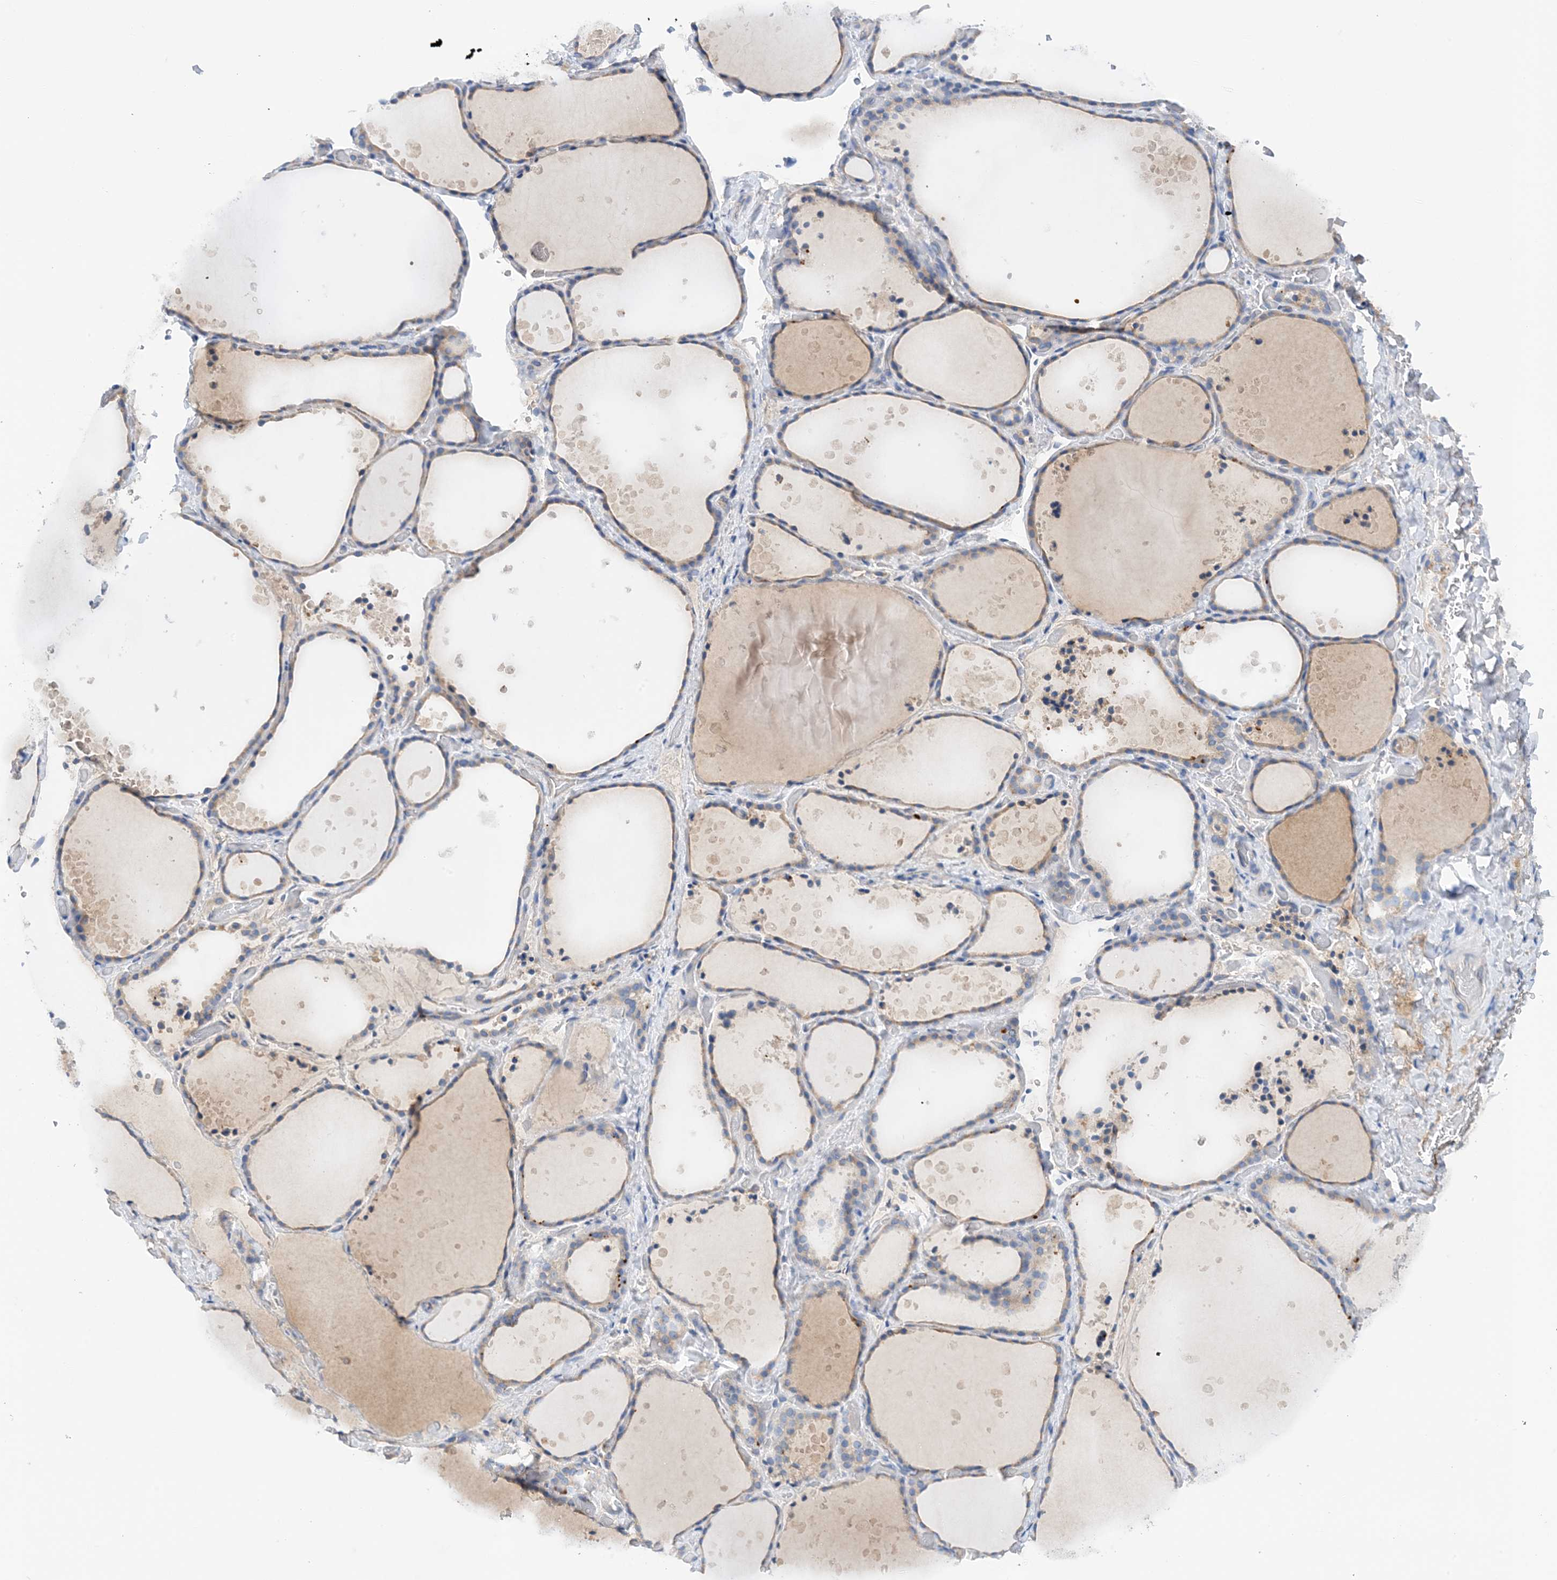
{"staining": {"intensity": "weak", "quantity": "25%-75%", "location": "cytoplasmic/membranous"}, "tissue": "thyroid gland", "cell_type": "Glandular cells", "image_type": "normal", "snomed": [{"axis": "morphology", "description": "Normal tissue, NOS"}, {"axis": "topography", "description": "Thyroid gland"}], "caption": "Glandular cells exhibit weak cytoplasmic/membranous staining in about 25%-75% of cells in unremarkable thyroid gland.", "gene": "SLC5A11", "patient": {"sex": "female", "age": 44}}